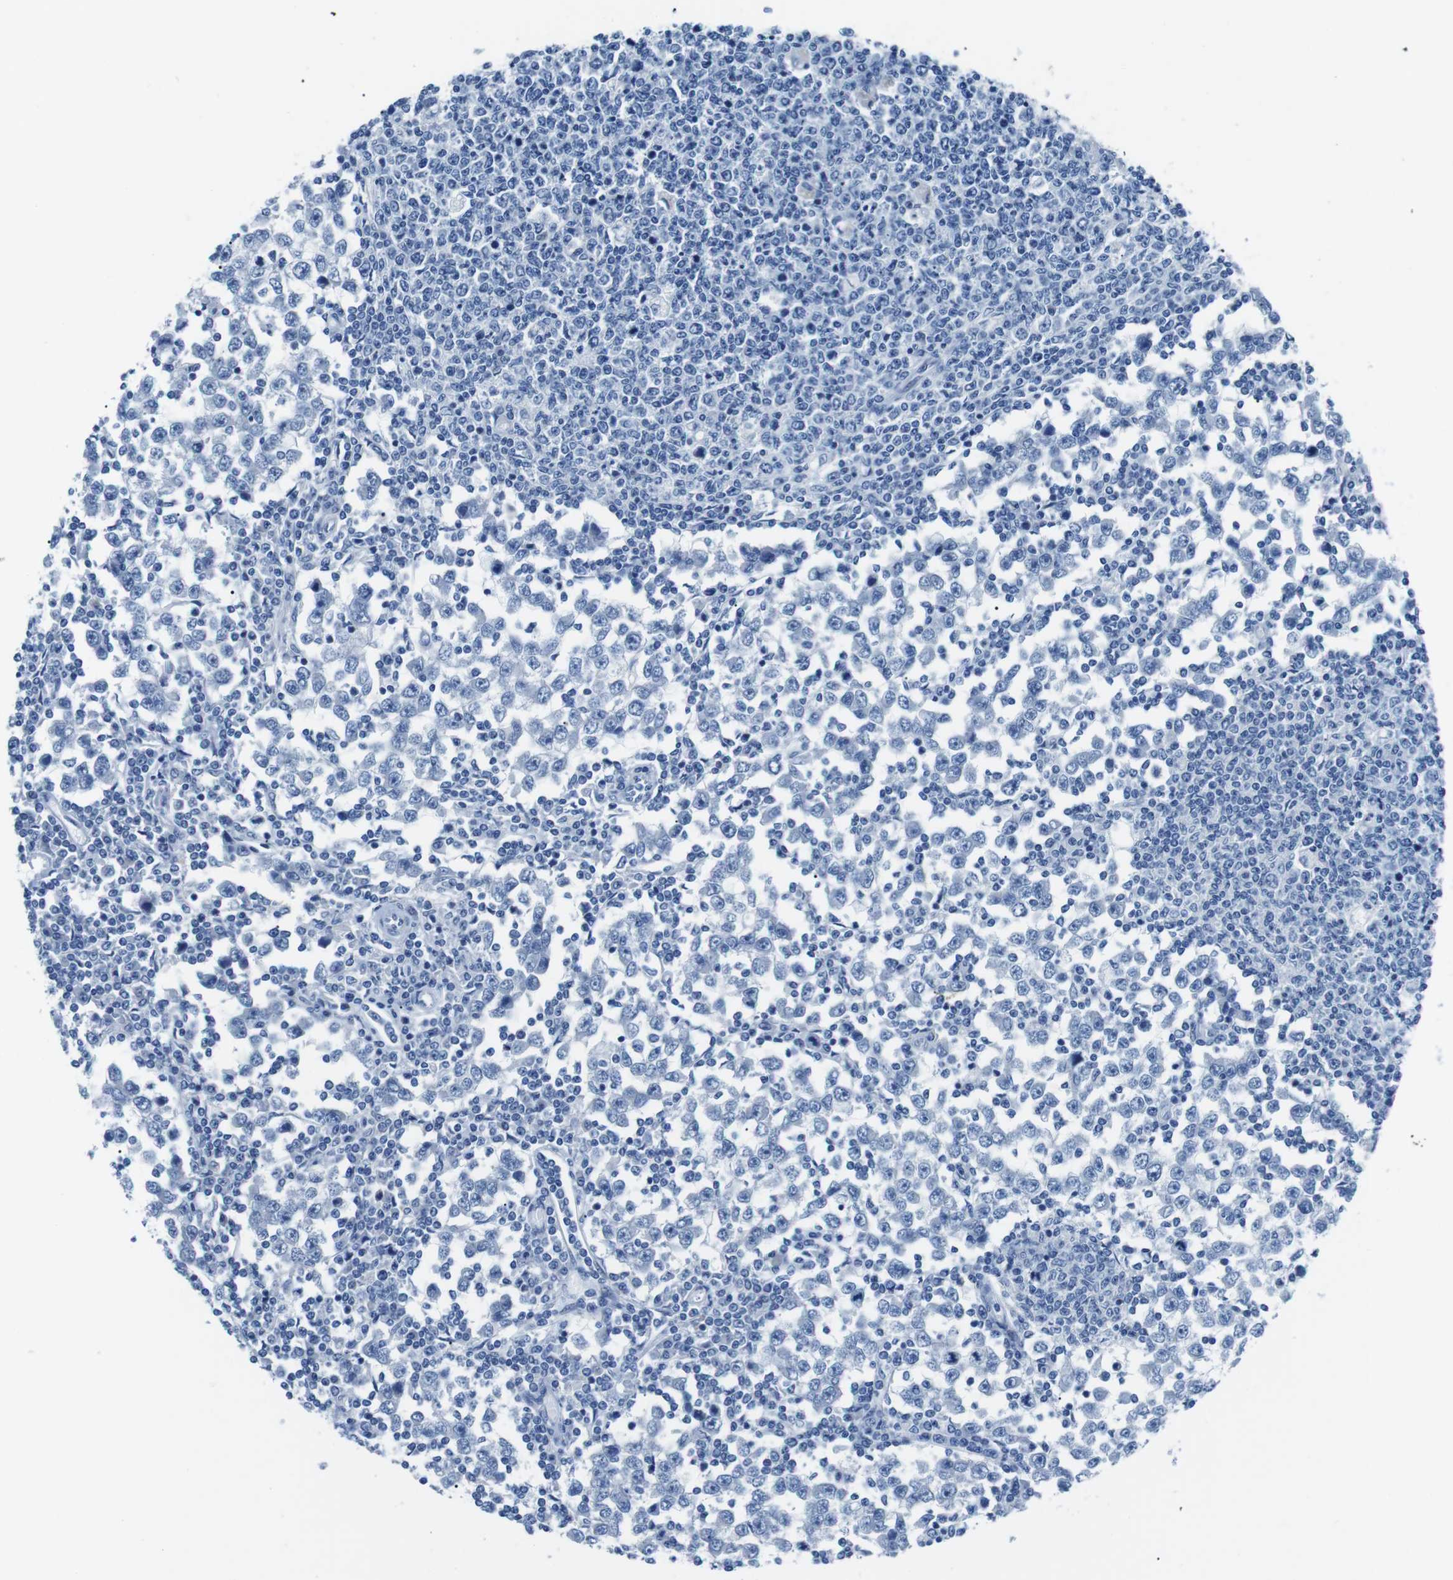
{"staining": {"intensity": "negative", "quantity": "none", "location": "none"}, "tissue": "testis cancer", "cell_type": "Tumor cells", "image_type": "cancer", "snomed": [{"axis": "morphology", "description": "Seminoma, NOS"}, {"axis": "topography", "description": "Testis"}], "caption": "Tumor cells are negative for protein expression in human testis seminoma.", "gene": "MUC2", "patient": {"sex": "male", "age": 65}}